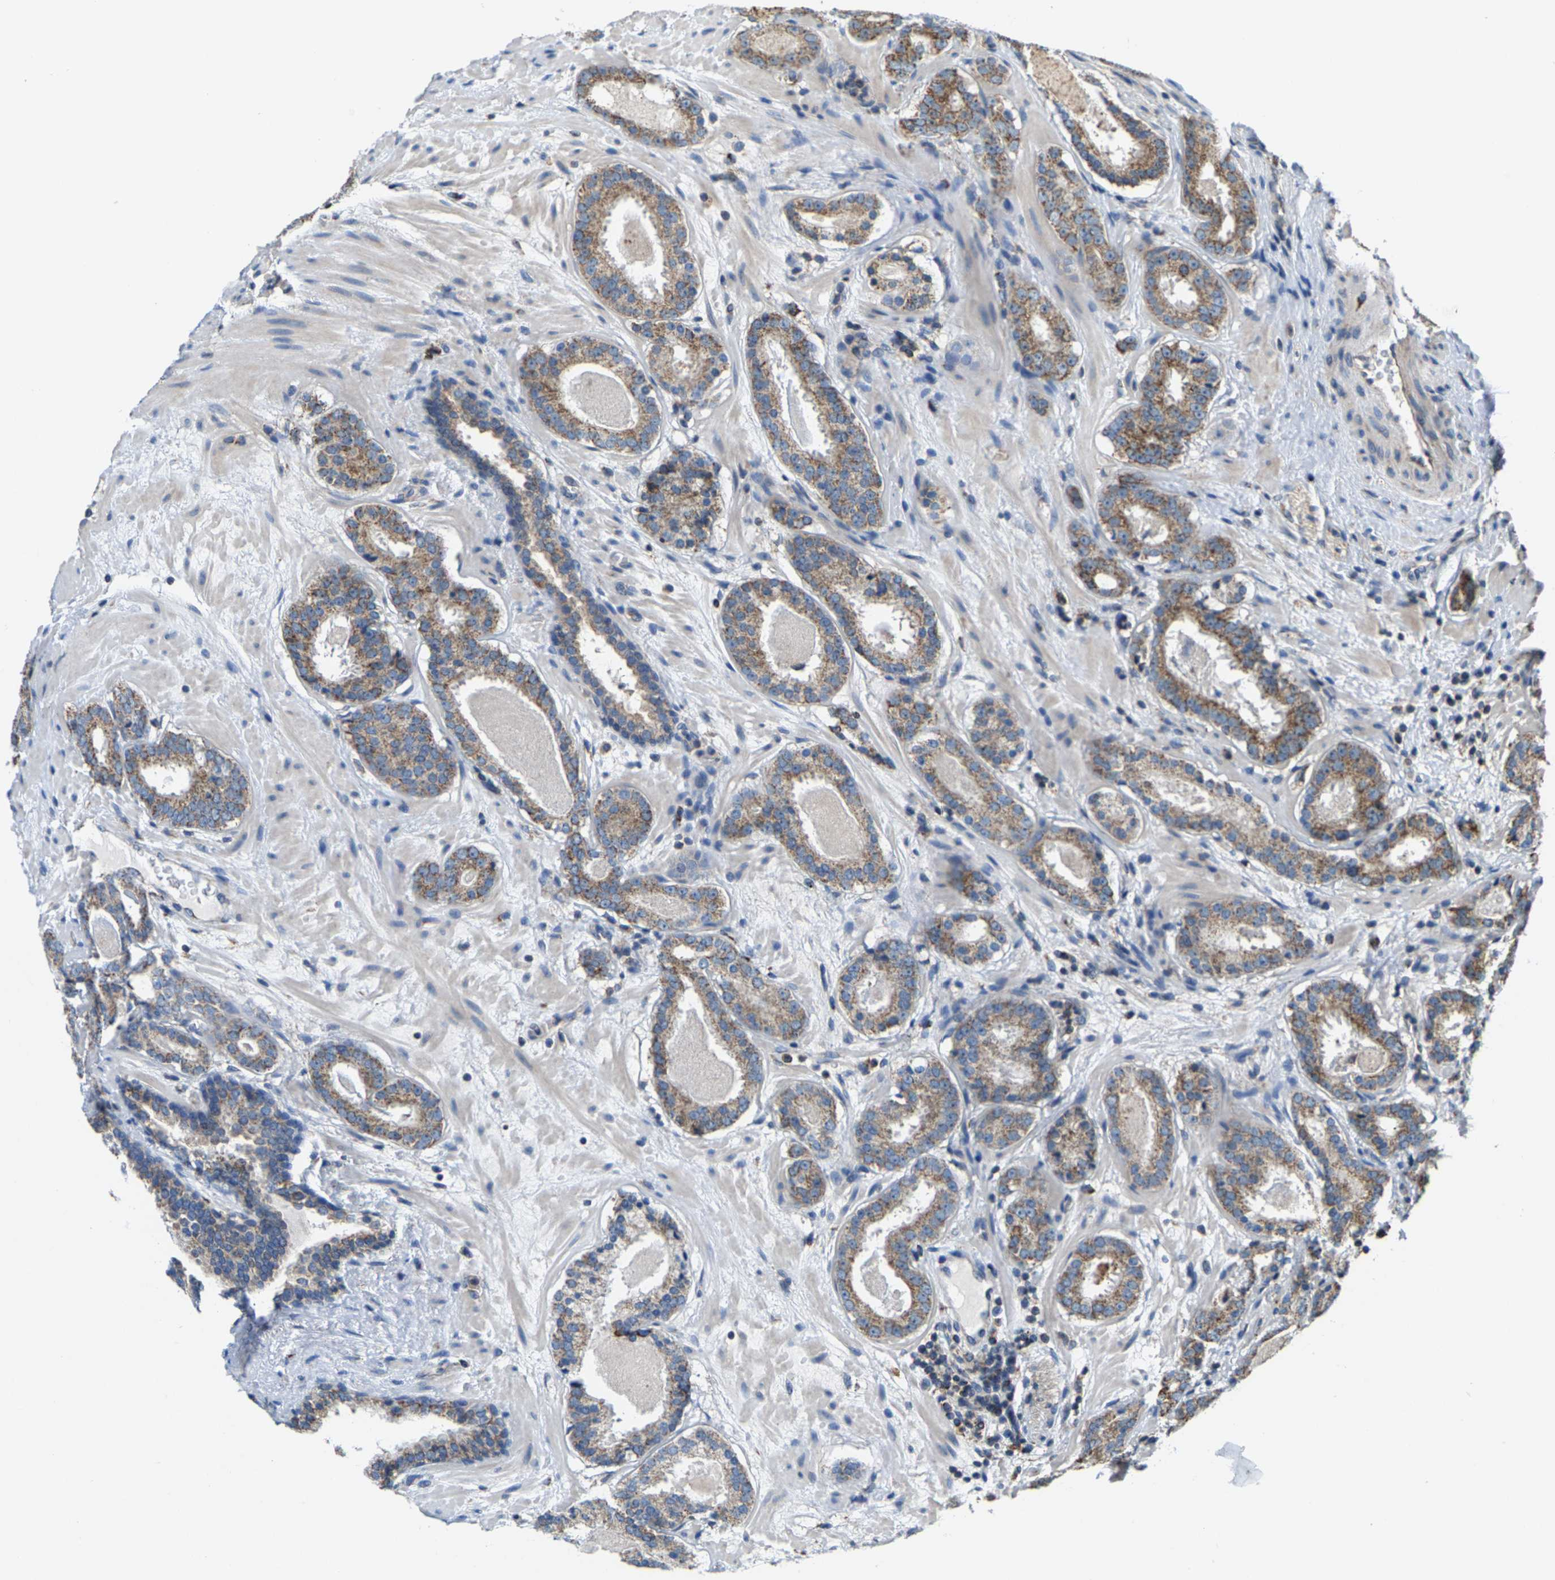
{"staining": {"intensity": "moderate", "quantity": ">75%", "location": "cytoplasmic/membranous"}, "tissue": "prostate cancer", "cell_type": "Tumor cells", "image_type": "cancer", "snomed": [{"axis": "morphology", "description": "Adenocarcinoma, Low grade"}, {"axis": "topography", "description": "Prostate"}], "caption": "Prostate cancer stained with immunohistochemistry (IHC) exhibits moderate cytoplasmic/membranous staining in about >75% of tumor cells.", "gene": "SHMT2", "patient": {"sex": "male", "age": 69}}